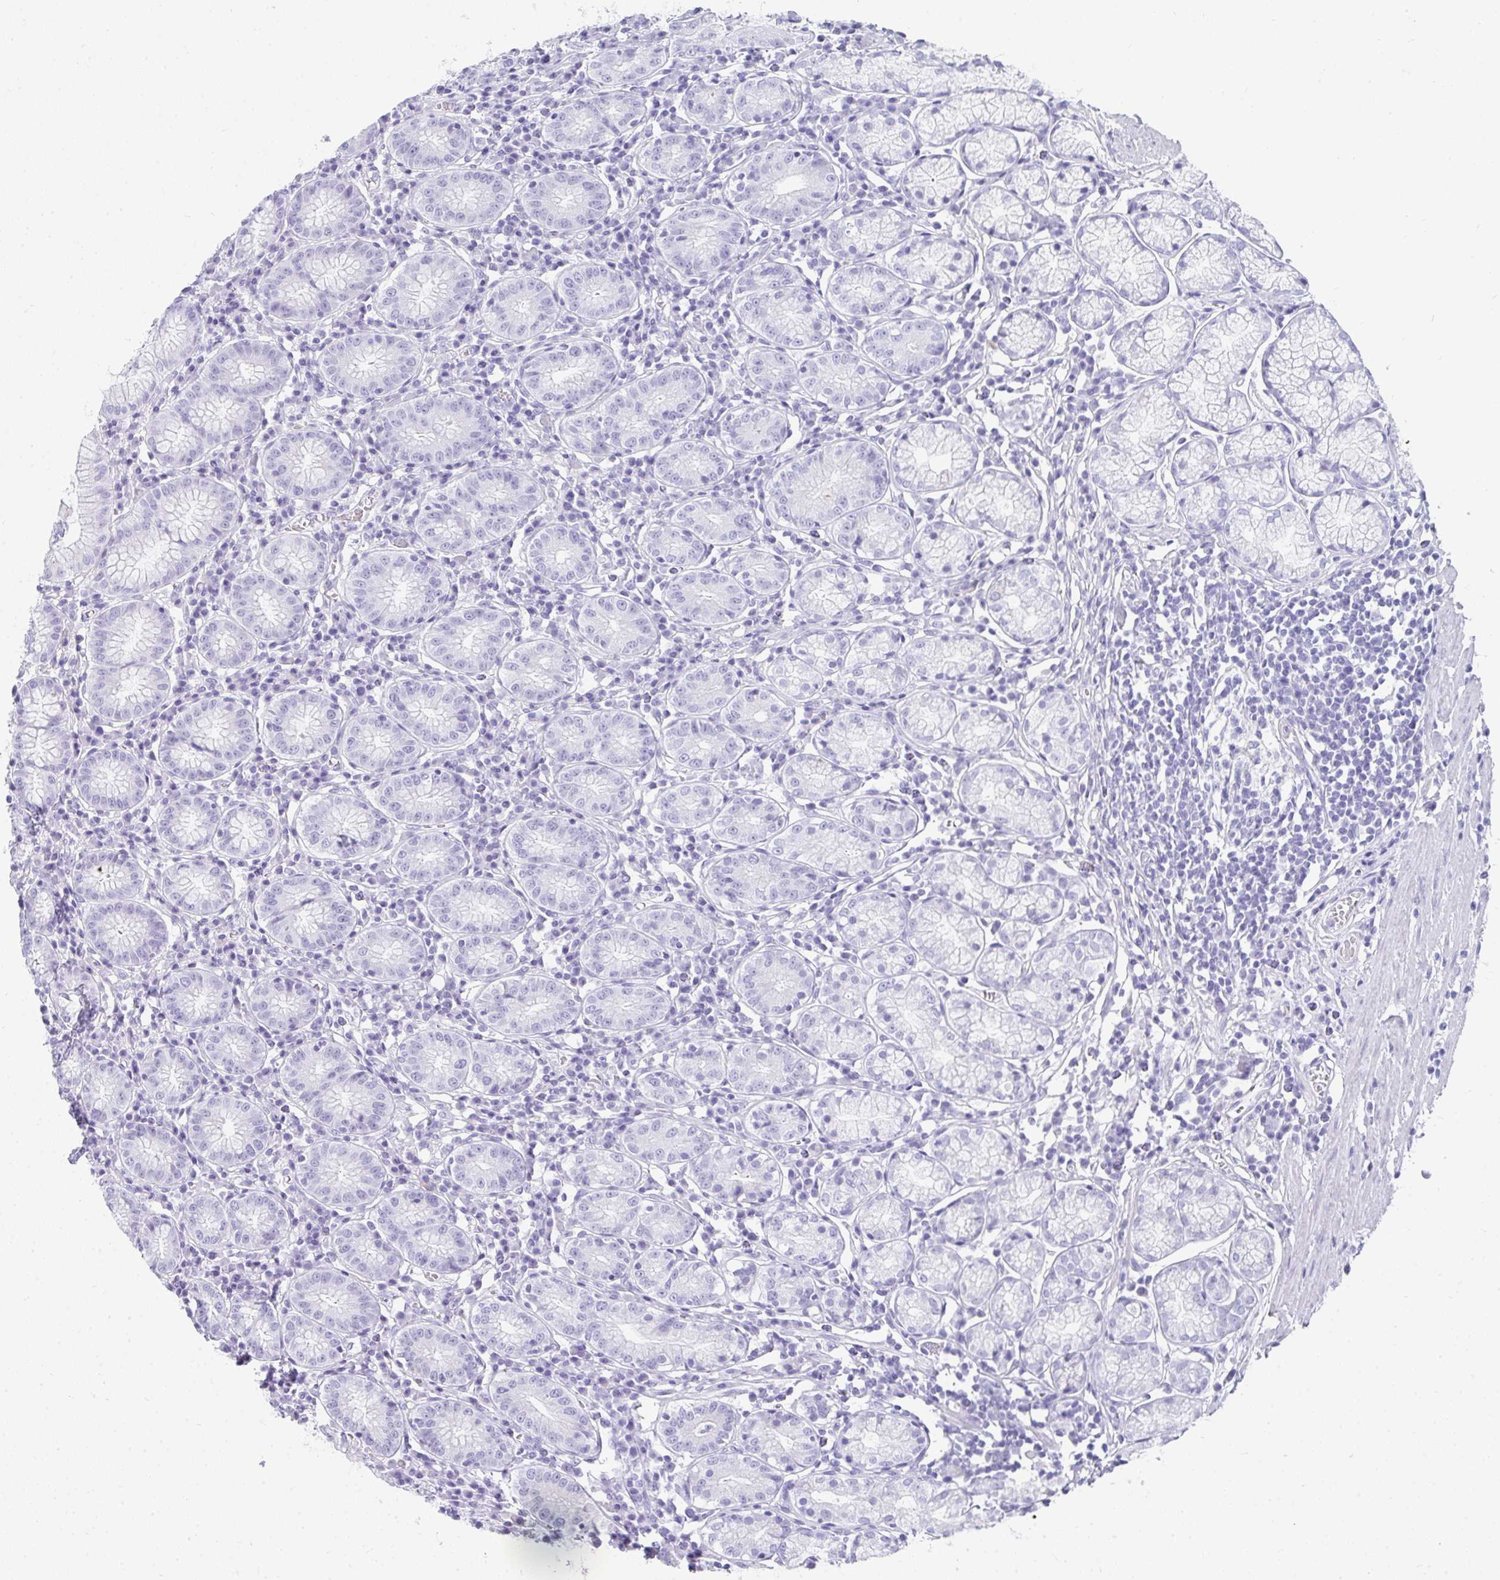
{"staining": {"intensity": "weak", "quantity": "<25%", "location": "cytoplasmic/membranous"}, "tissue": "stomach", "cell_type": "Glandular cells", "image_type": "normal", "snomed": [{"axis": "morphology", "description": "Normal tissue, NOS"}, {"axis": "topography", "description": "Stomach"}], "caption": "Glandular cells show no significant expression in normal stomach.", "gene": "RLF", "patient": {"sex": "male", "age": 55}}